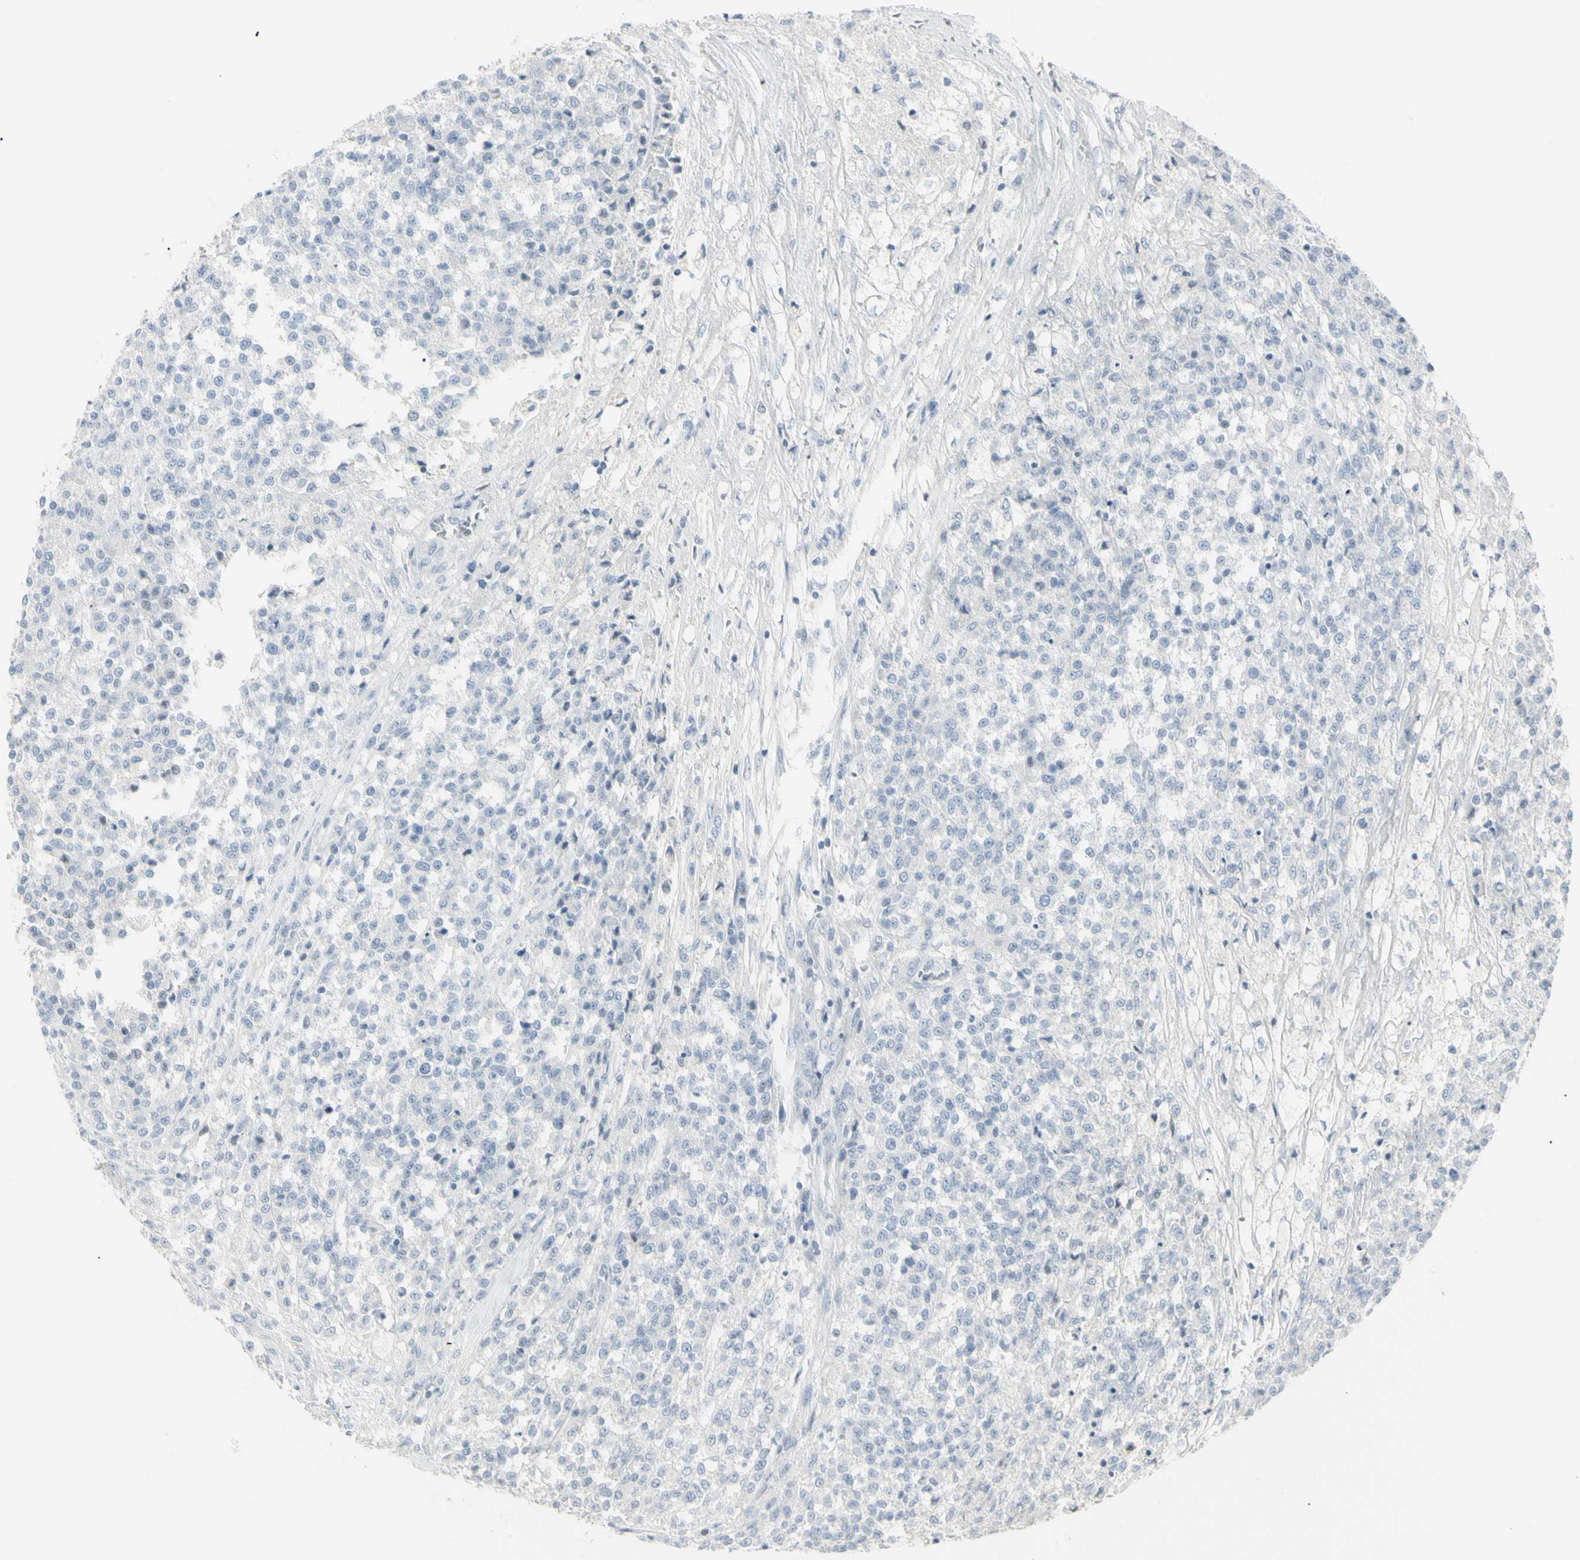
{"staining": {"intensity": "negative", "quantity": "none", "location": "none"}, "tissue": "testis cancer", "cell_type": "Tumor cells", "image_type": "cancer", "snomed": [{"axis": "morphology", "description": "Seminoma, NOS"}, {"axis": "topography", "description": "Testis"}], "caption": "Immunohistochemistry of testis cancer demonstrates no expression in tumor cells.", "gene": "PIP", "patient": {"sex": "male", "age": 59}}